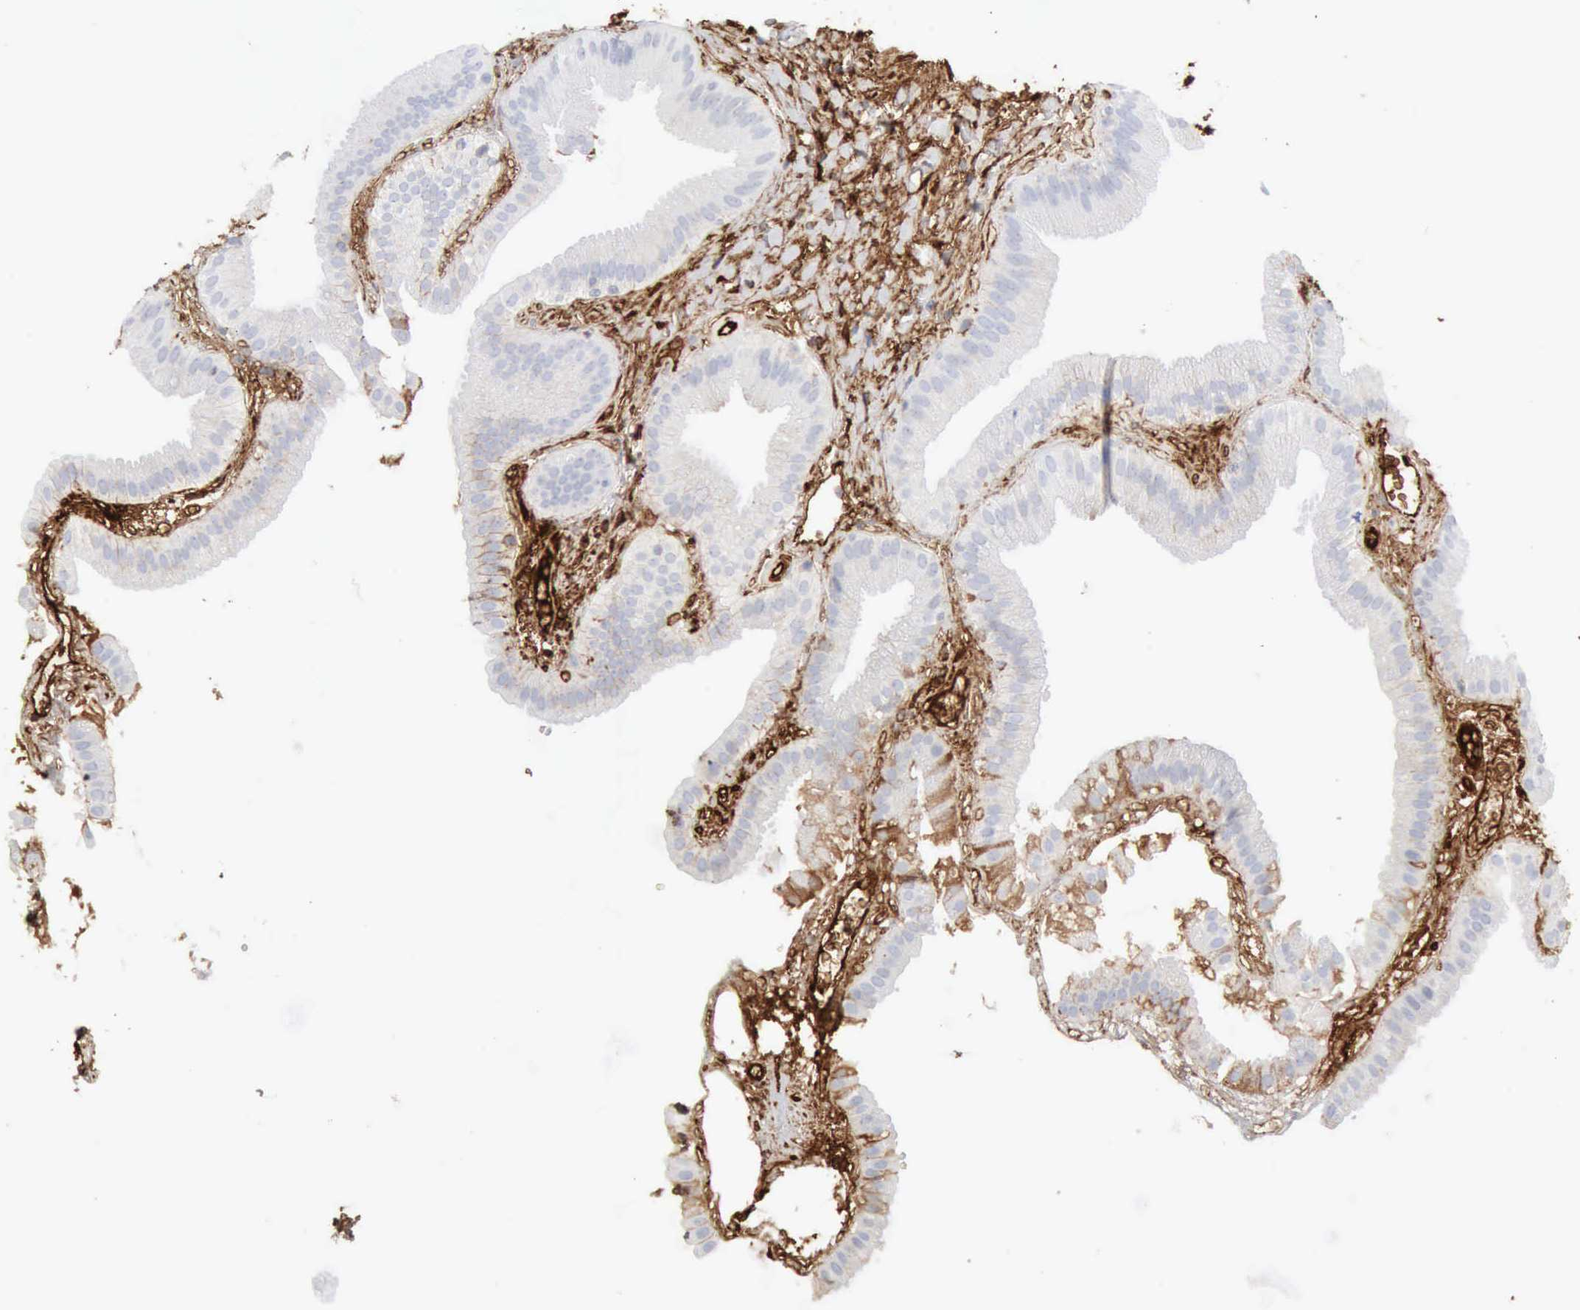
{"staining": {"intensity": "negative", "quantity": "none", "location": "none"}, "tissue": "gallbladder", "cell_type": "Glandular cells", "image_type": "normal", "snomed": [{"axis": "morphology", "description": "Normal tissue, NOS"}, {"axis": "topography", "description": "Gallbladder"}], "caption": "Immunohistochemistry (IHC) image of benign gallbladder stained for a protein (brown), which reveals no positivity in glandular cells.", "gene": "C4BPA", "patient": {"sex": "female", "age": 63}}